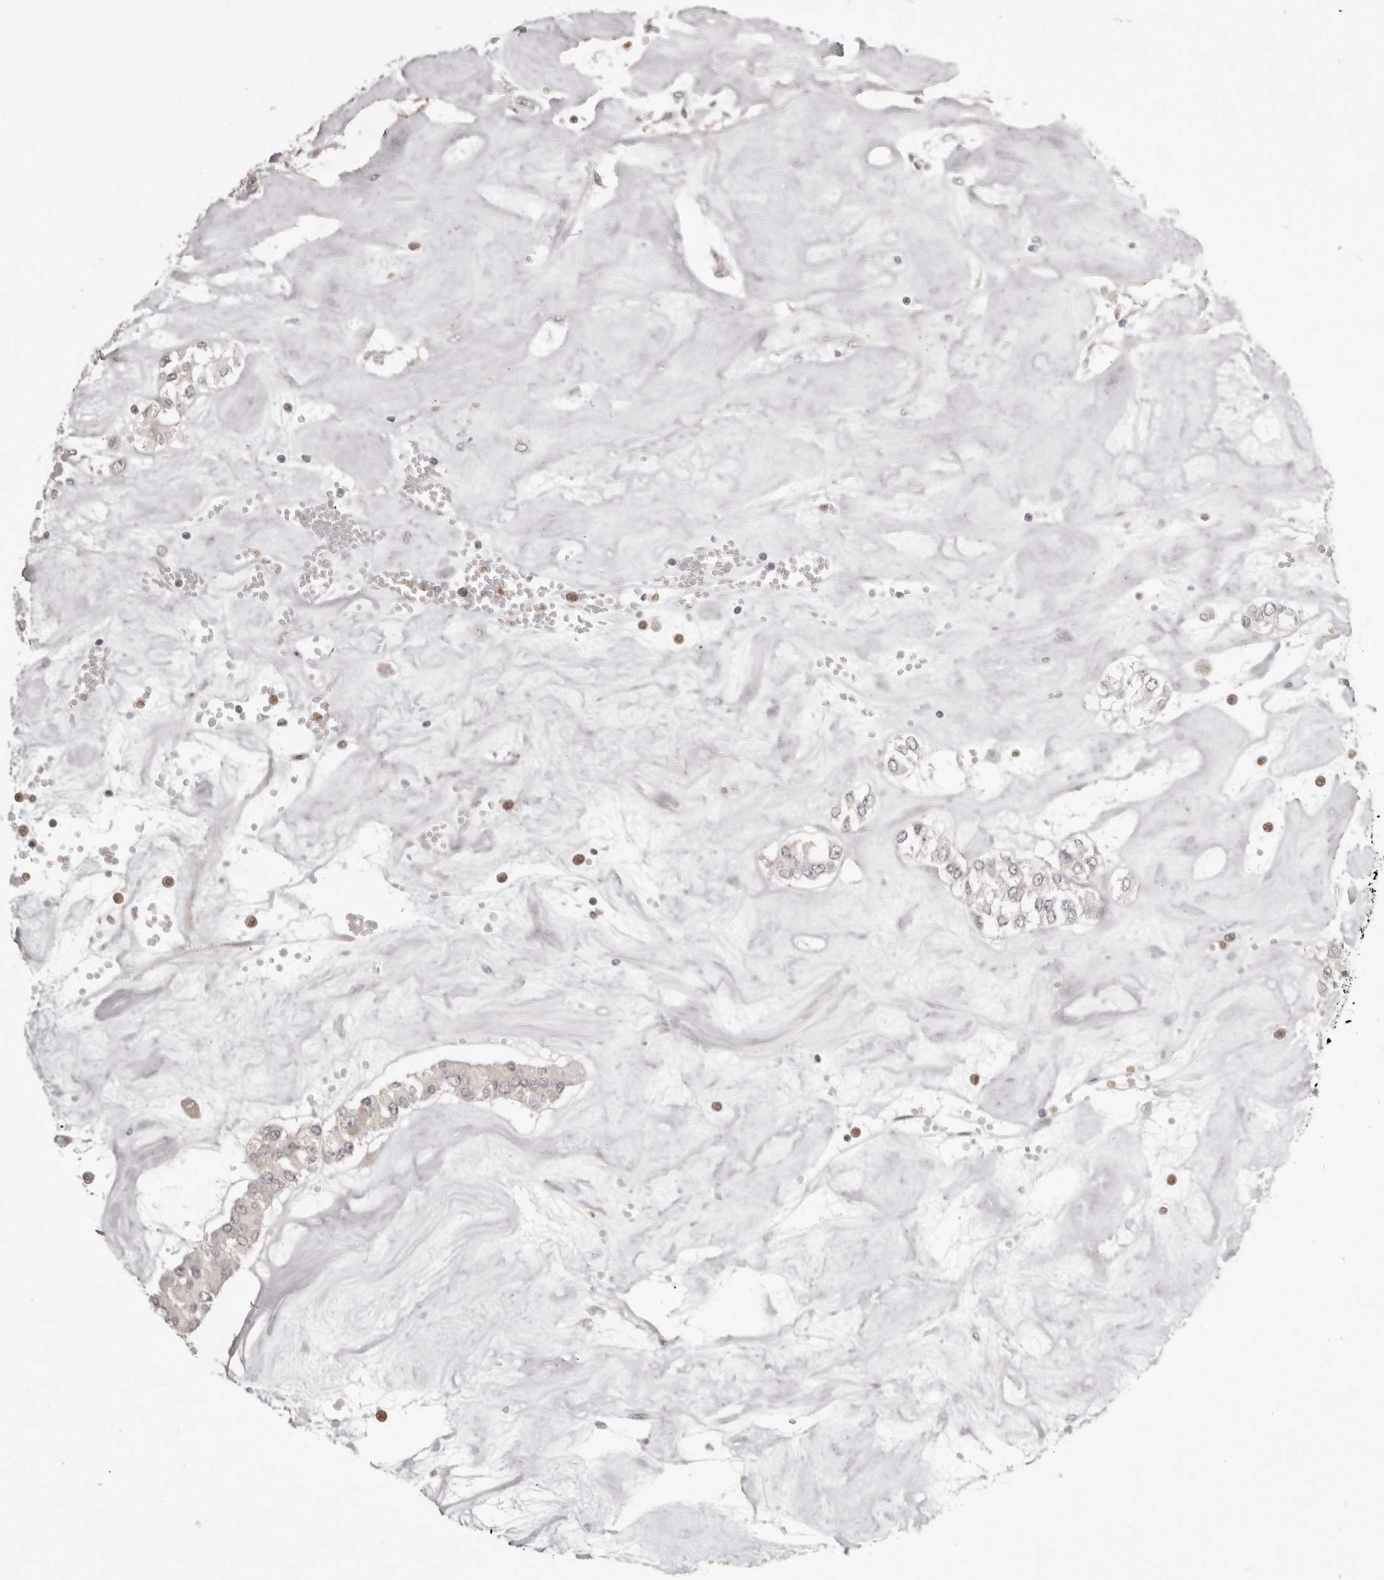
{"staining": {"intensity": "weak", "quantity": "<25%", "location": "nuclear"}, "tissue": "carcinoid", "cell_type": "Tumor cells", "image_type": "cancer", "snomed": [{"axis": "morphology", "description": "Carcinoid, malignant, NOS"}, {"axis": "topography", "description": "Pancreas"}], "caption": "A high-resolution photomicrograph shows immunohistochemistry staining of carcinoid, which exhibits no significant expression in tumor cells.", "gene": "RNF2", "patient": {"sex": "male", "age": 41}}